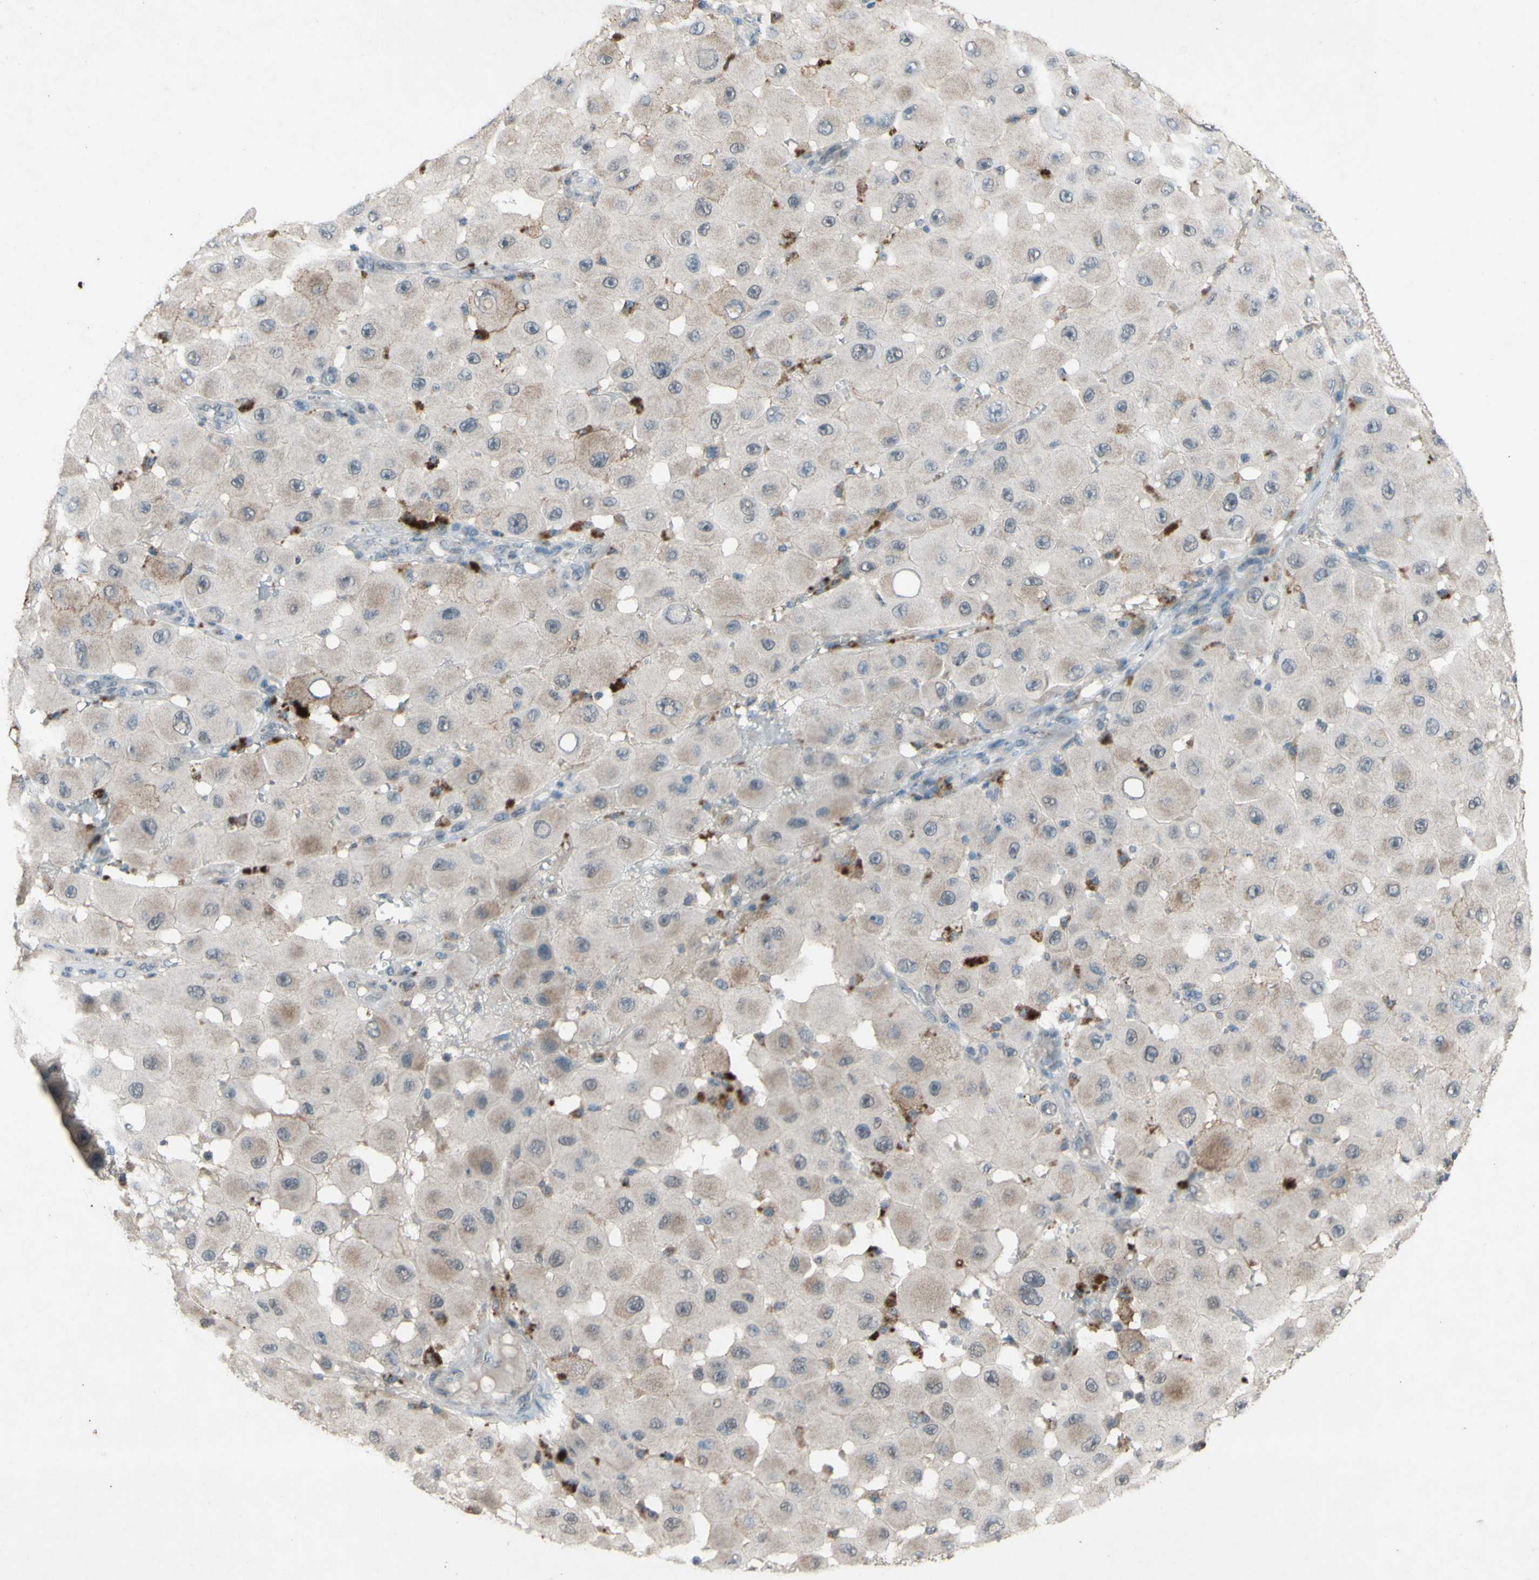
{"staining": {"intensity": "weak", "quantity": "25%-75%", "location": "cytoplasmic/membranous"}, "tissue": "melanoma", "cell_type": "Tumor cells", "image_type": "cancer", "snomed": [{"axis": "morphology", "description": "Malignant melanoma, NOS"}, {"axis": "topography", "description": "Skin"}], "caption": "A brown stain shows weak cytoplasmic/membranous staining of a protein in malignant melanoma tumor cells.", "gene": "CDCP1", "patient": {"sex": "female", "age": 81}}